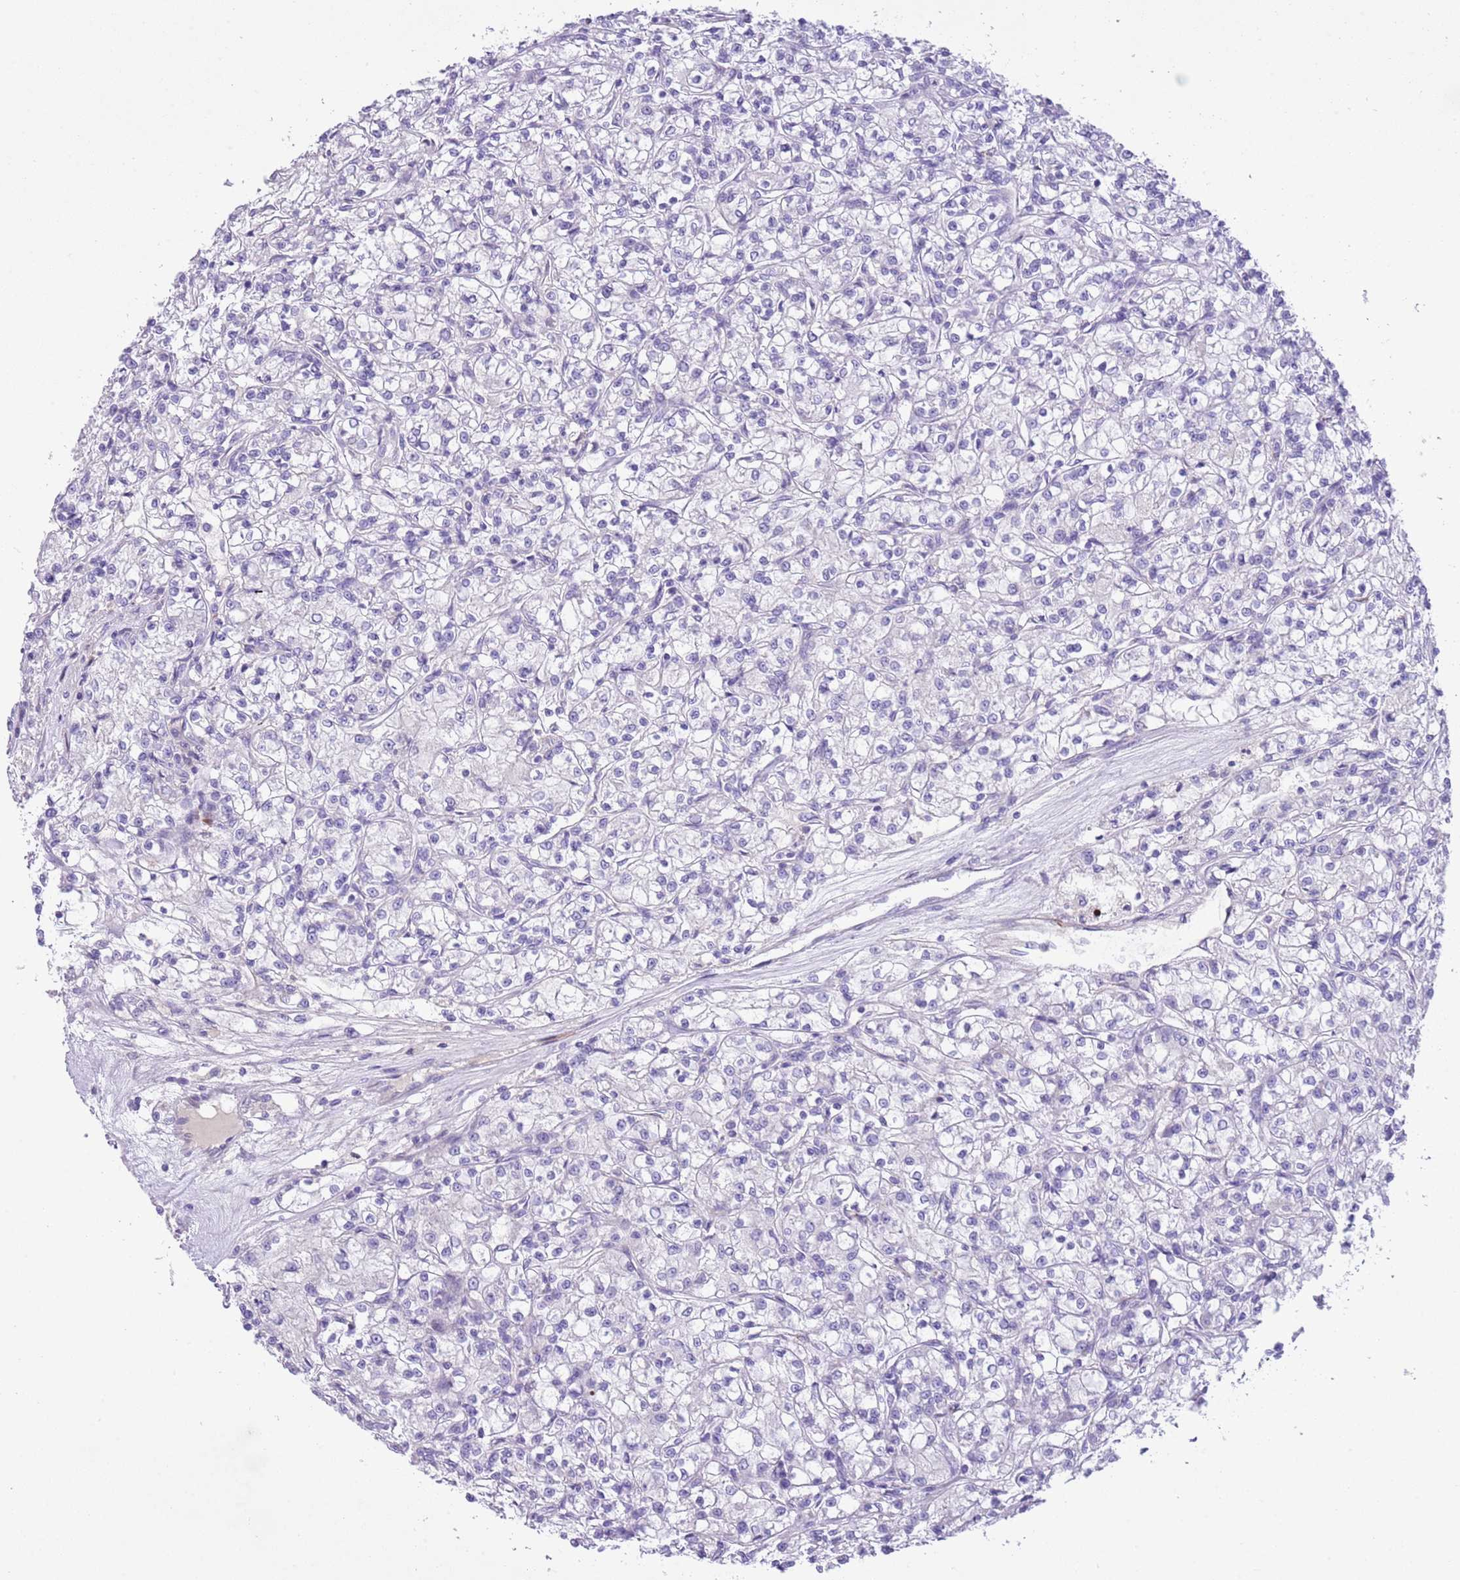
{"staining": {"intensity": "negative", "quantity": "none", "location": "none"}, "tissue": "renal cancer", "cell_type": "Tumor cells", "image_type": "cancer", "snomed": [{"axis": "morphology", "description": "Adenocarcinoma, NOS"}, {"axis": "topography", "description": "Kidney"}], "caption": "This is an IHC image of renal cancer. There is no positivity in tumor cells.", "gene": "CLEC2A", "patient": {"sex": "female", "age": 59}}